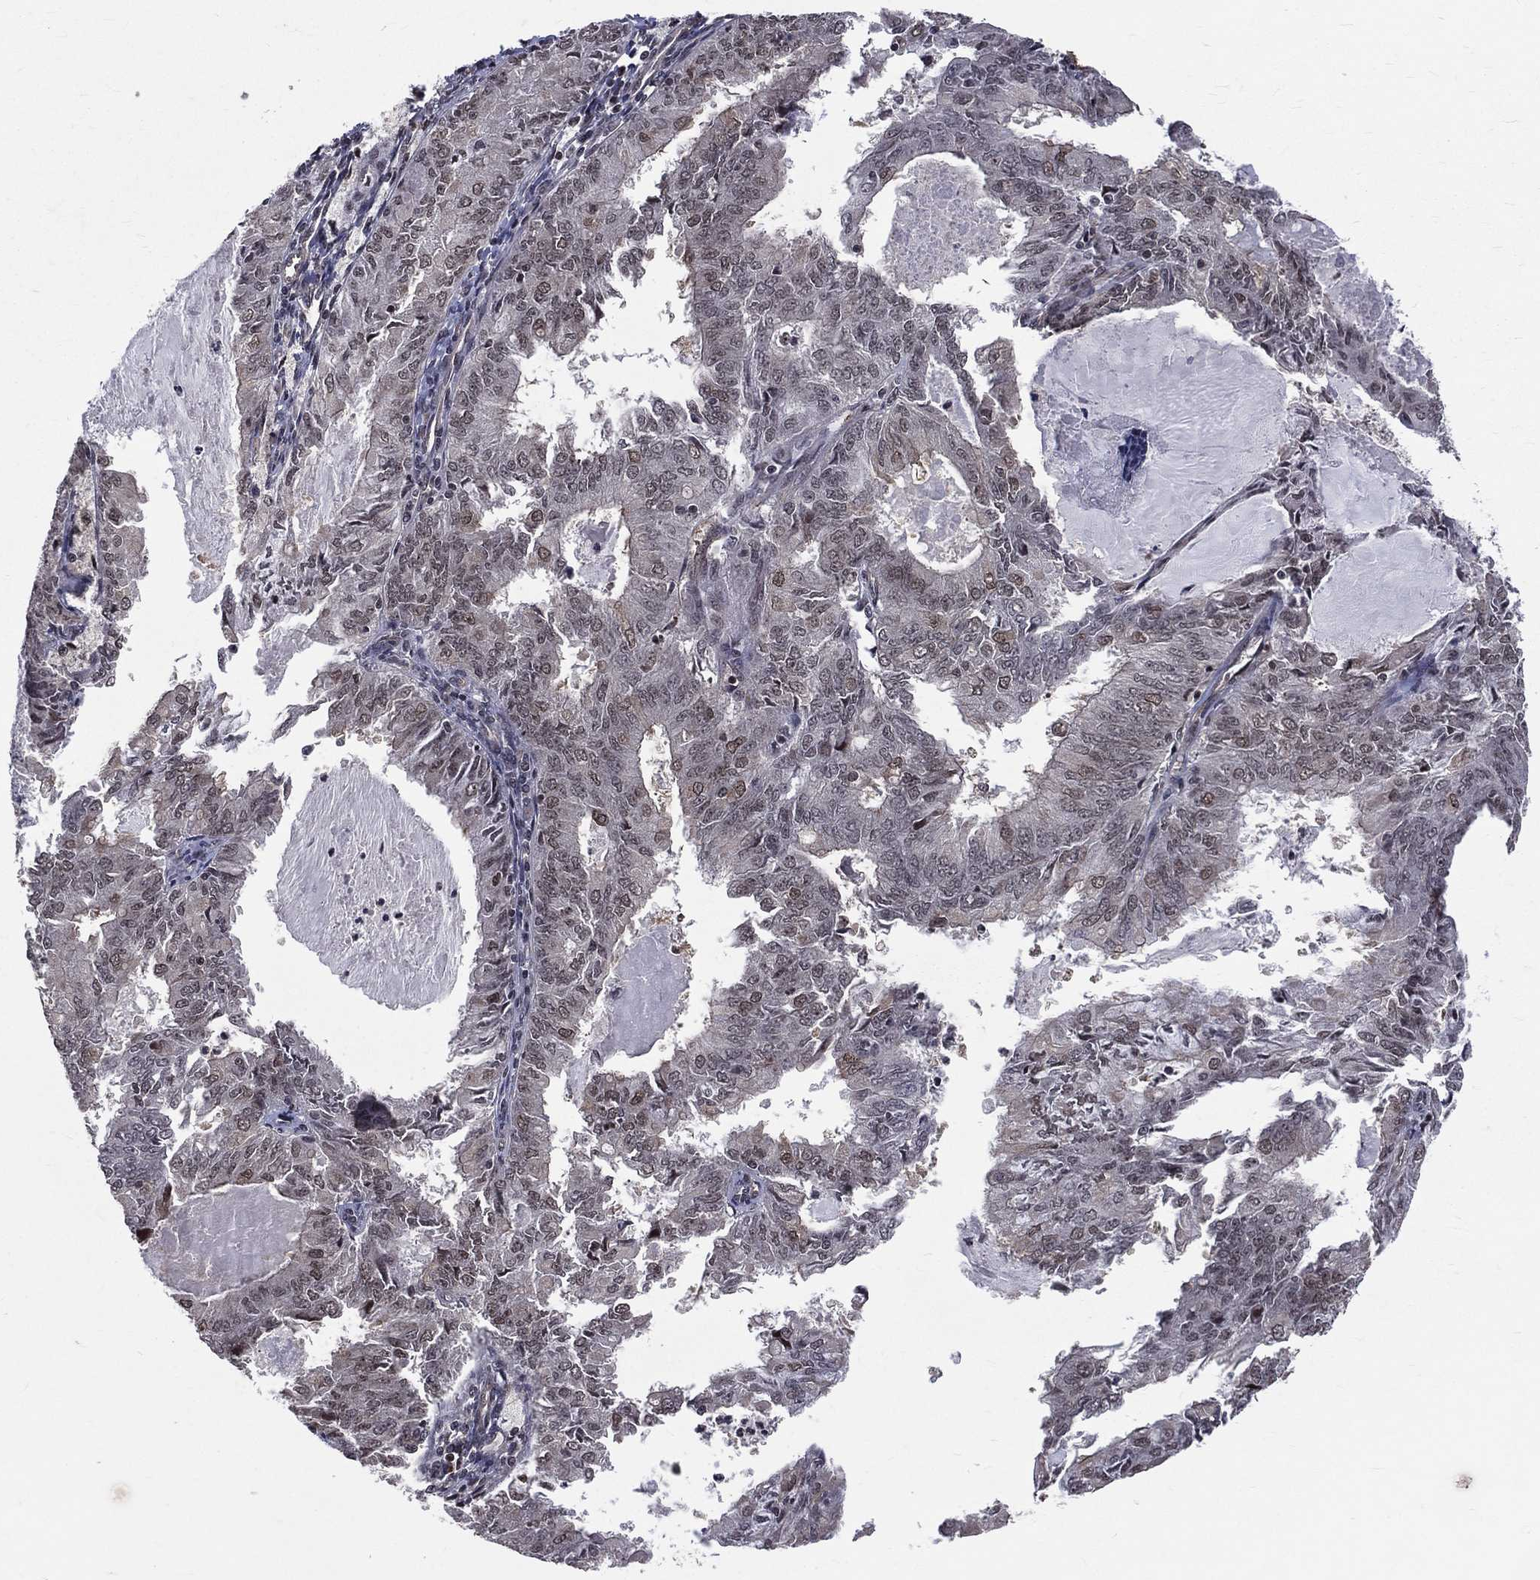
{"staining": {"intensity": "moderate", "quantity": "<25%", "location": "nuclear"}, "tissue": "endometrial cancer", "cell_type": "Tumor cells", "image_type": "cancer", "snomed": [{"axis": "morphology", "description": "Adenocarcinoma, NOS"}, {"axis": "topography", "description": "Endometrium"}], "caption": "Immunohistochemical staining of human endometrial cancer (adenocarcinoma) demonstrates moderate nuclear protein staining in approximately <25% of tumor cells. (Stains: DAB in brown, nuclei in blue, Microscopy: brightfield microscopy at high magnification).", "gene": "SMC3", "patient": {"sex": "female", "age": 57}}